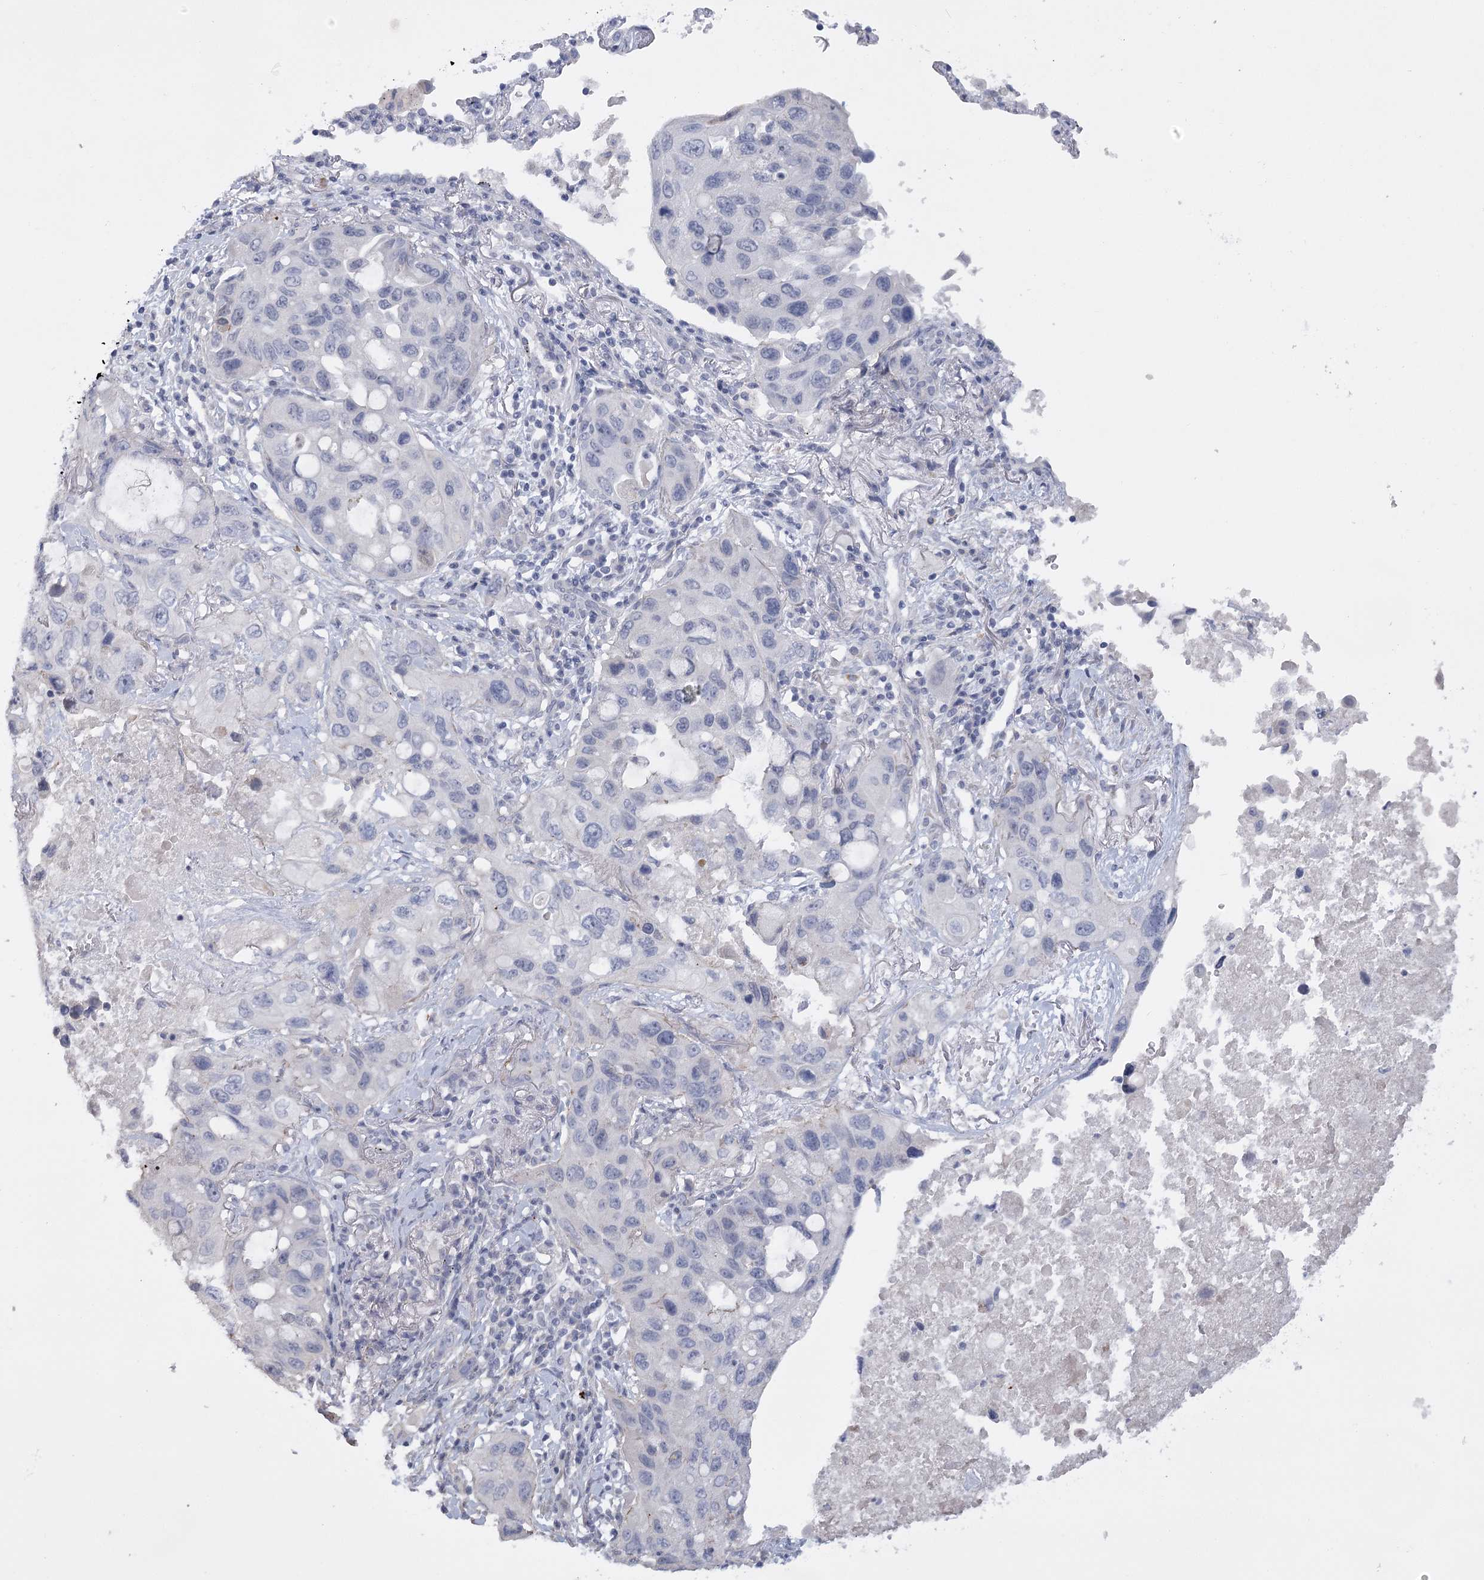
{"staining": {"intensity": "negative", "quantity": "none", "location": "none"}, "tissue": "lung cancer", "cell_type": "Tumor cells", "image_type": "cancer", "snomed": [{"axis": "morphology", "description": "Squamous cell carcinoma, NOS"}, {"axis": "topography", "description": "Lung"}], "caption": "An immunohistochemistry histopathology image of lung squamous cell carcinoma is shown. There is no staining in tumor cells of lung squamous cell carcinoma.", "gene": "FAM76B", "patient": {"sex": "female", "age": 73}}